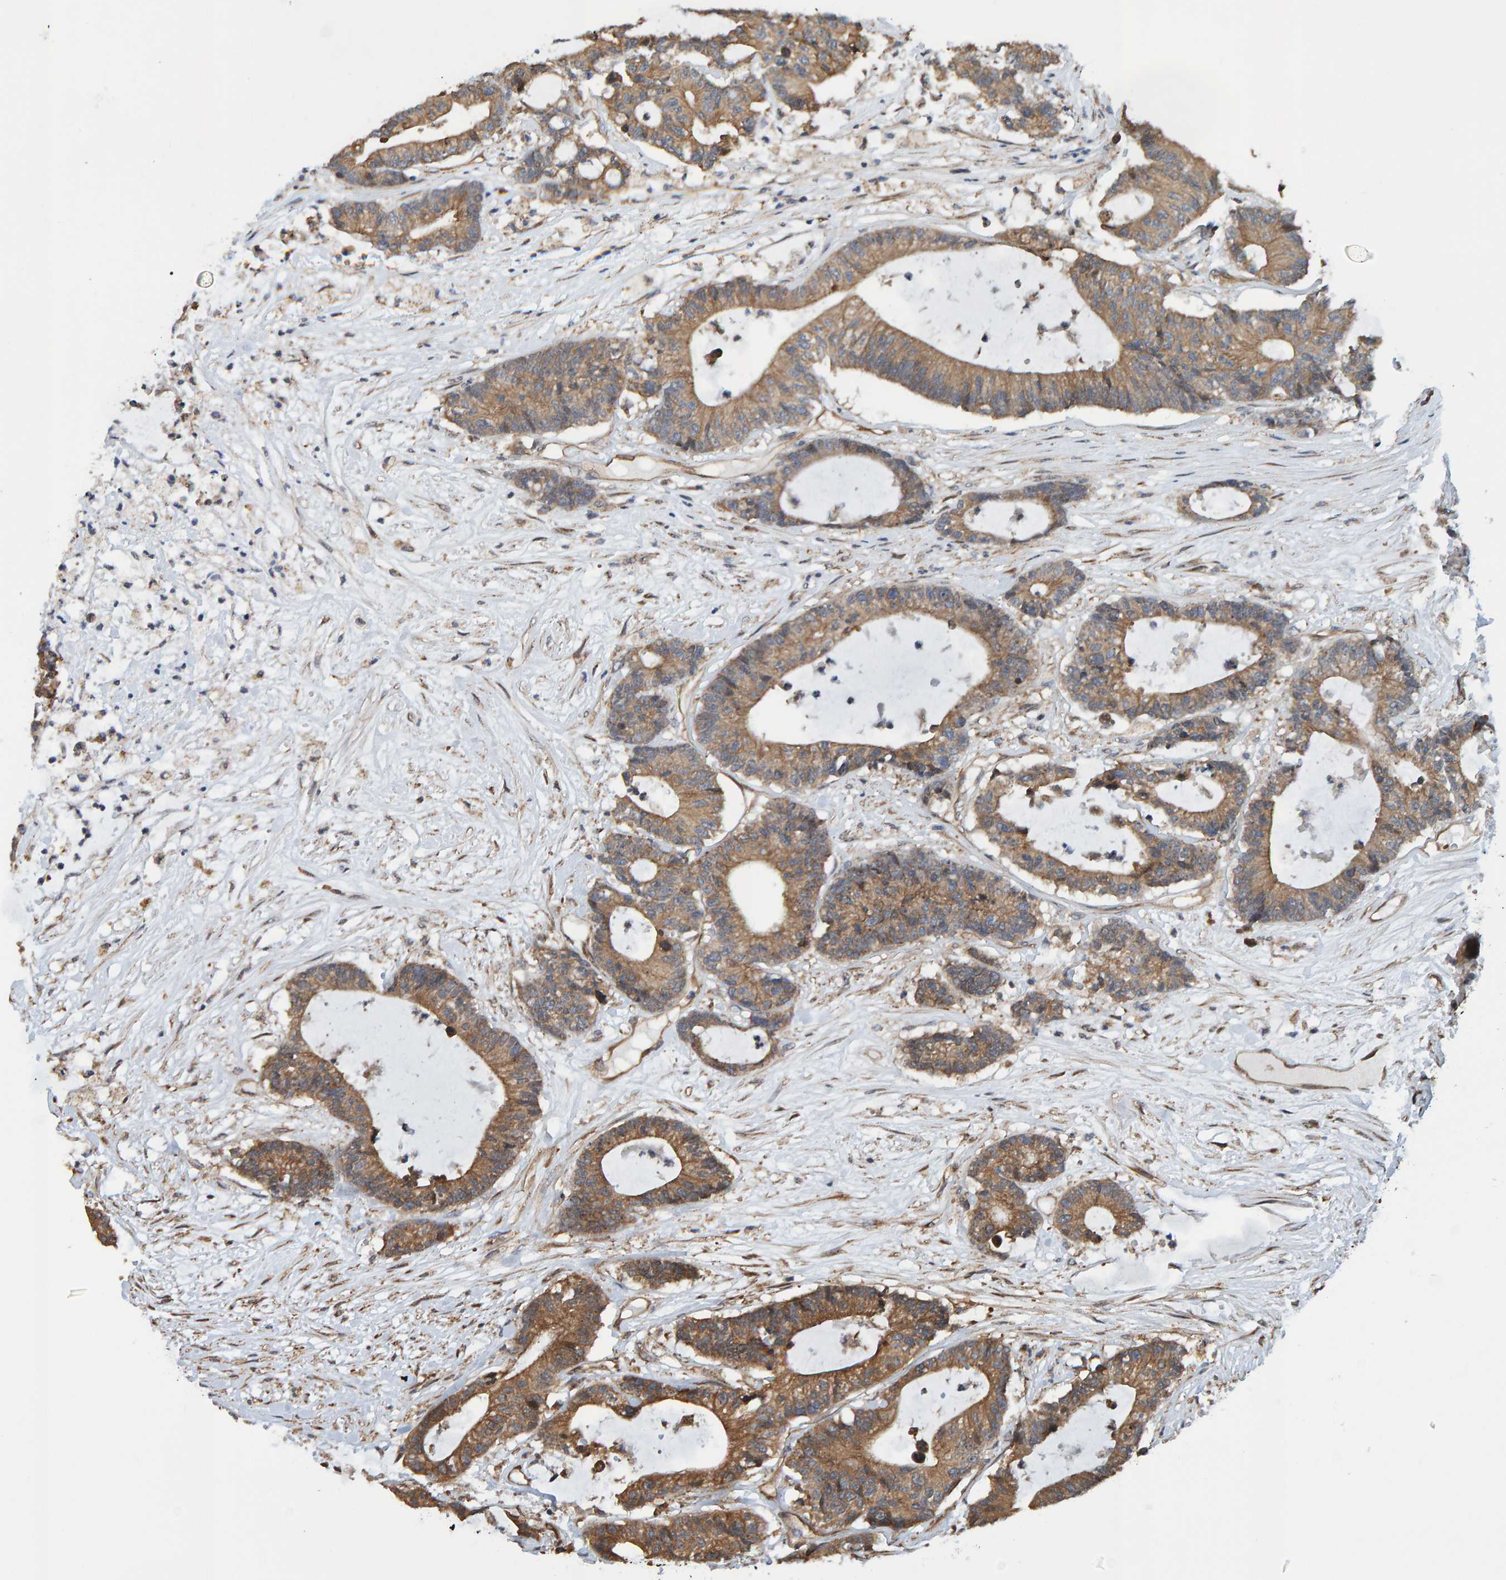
{"staining": {"intensity": "moderate", "quantity": ">75%", "location": "cytoplasmic/membranous"}, "tissue": "colorectal cancer", "cell_type": "Tumor cells", "image_type": "cancer", "snomed": [{"axis": "morphology", "description": "Adenocarcinoma, NOS"}, {"axis": "topography", "description": "Colon"}], "caption": "Adenocarcinoma (colorectal) was stained to show a protein in brown. There is medium levels of moderate cytoplasmic/membranous positivity in approximately >75% of tumor cells.", "gene": "SCRN2", "patient": {"sex": "female", "age": 84}}